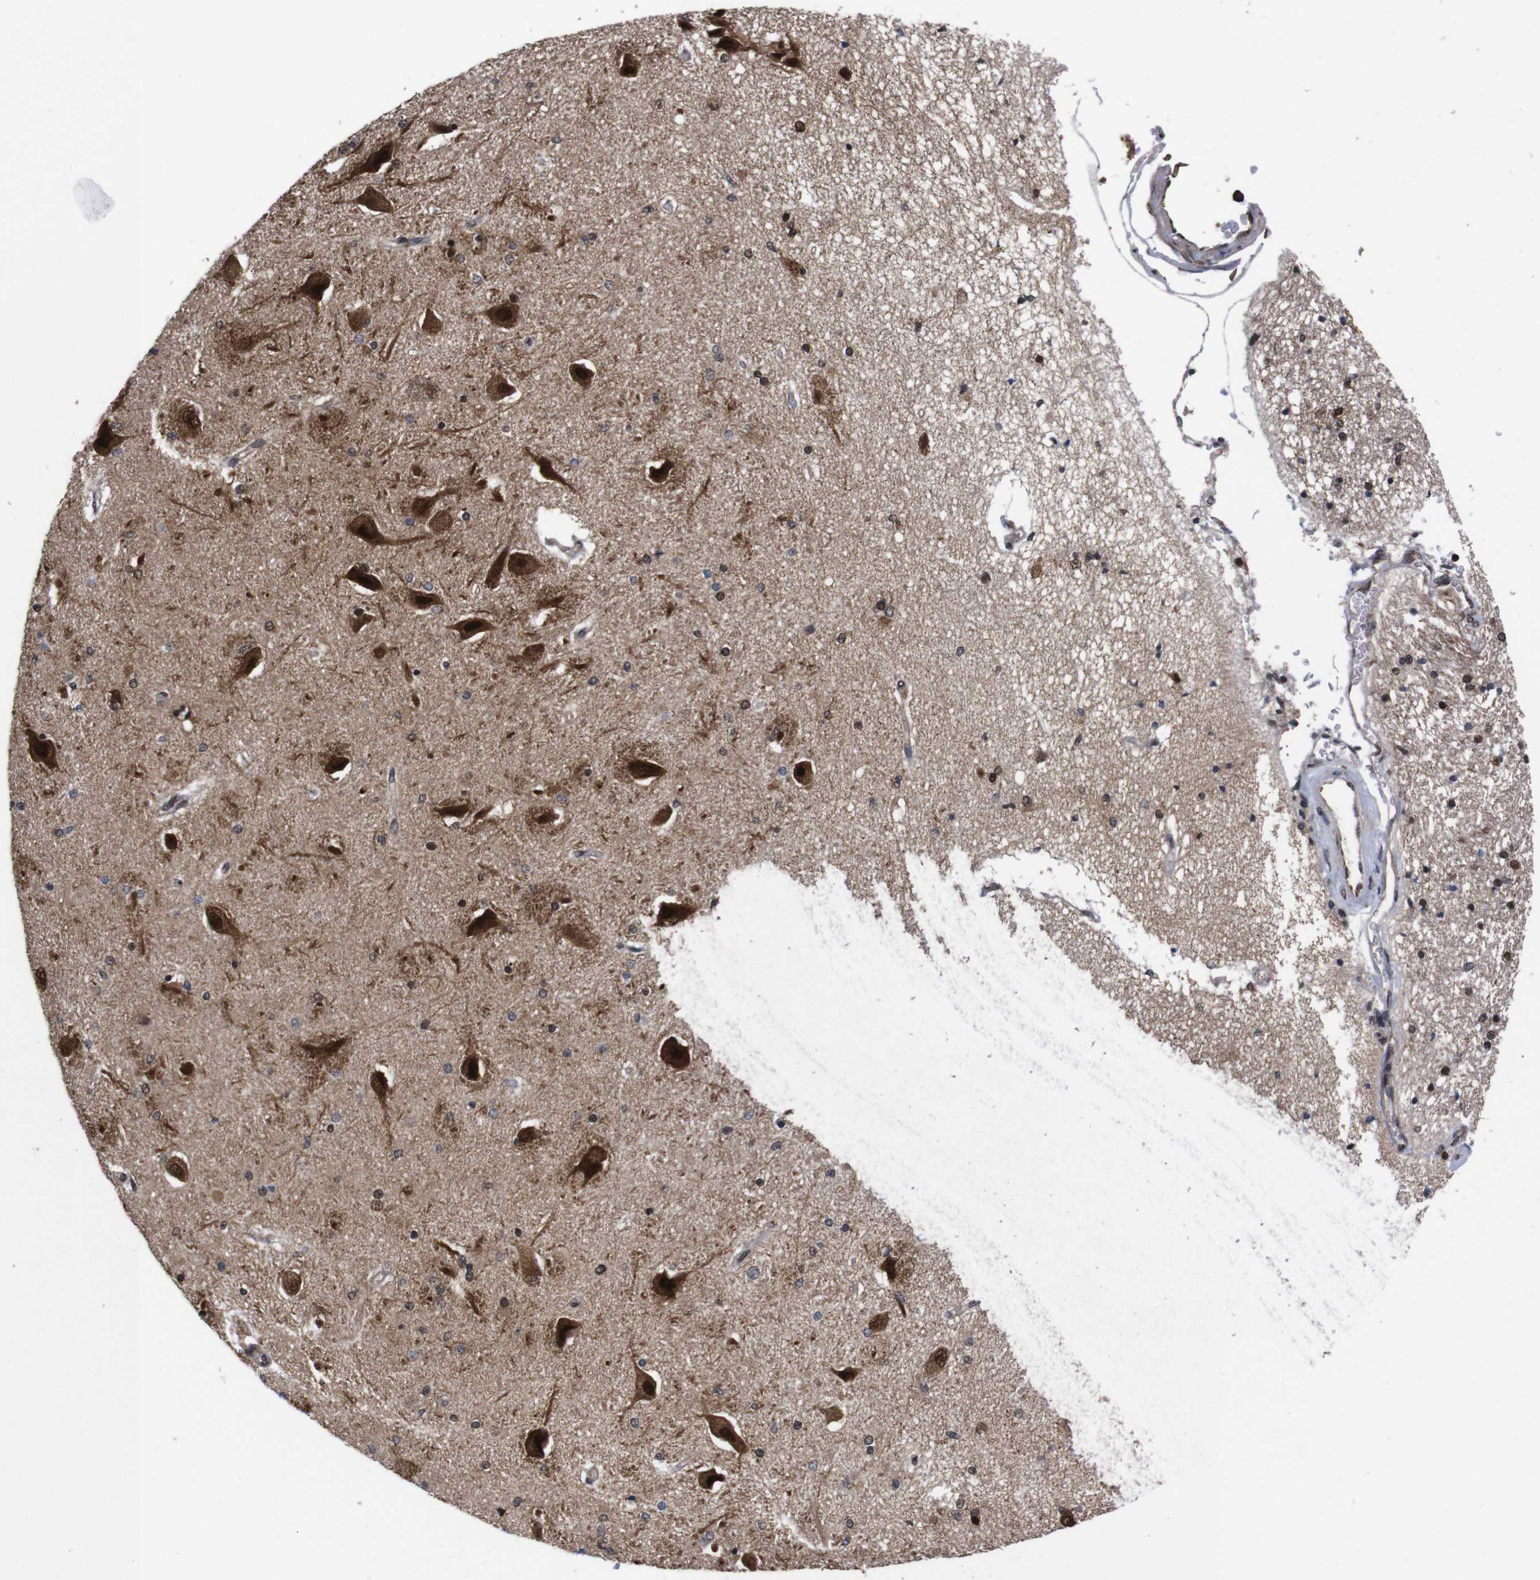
{"staining": {"intensity": "strong", "quantity": "25%-75%", "location": "nuclear"}, "tissue": "hippocampus", "cell_type": "Glial cells", "image_type": "normal", "snomed": [{"axis": "morphology", "description": "Normal tissue, NOS"}, {"axis": "topography", "description": "Hippocampus"}], "caption": "This micrograph demonstrates immunohistochemistry (IHC) staining of benign hippocampus, with high strong nuclear positivity in approximately 25%-75% of glial cells.", "gene": "UBQLN2", "patient": {"sex": "female", "age": 54}}